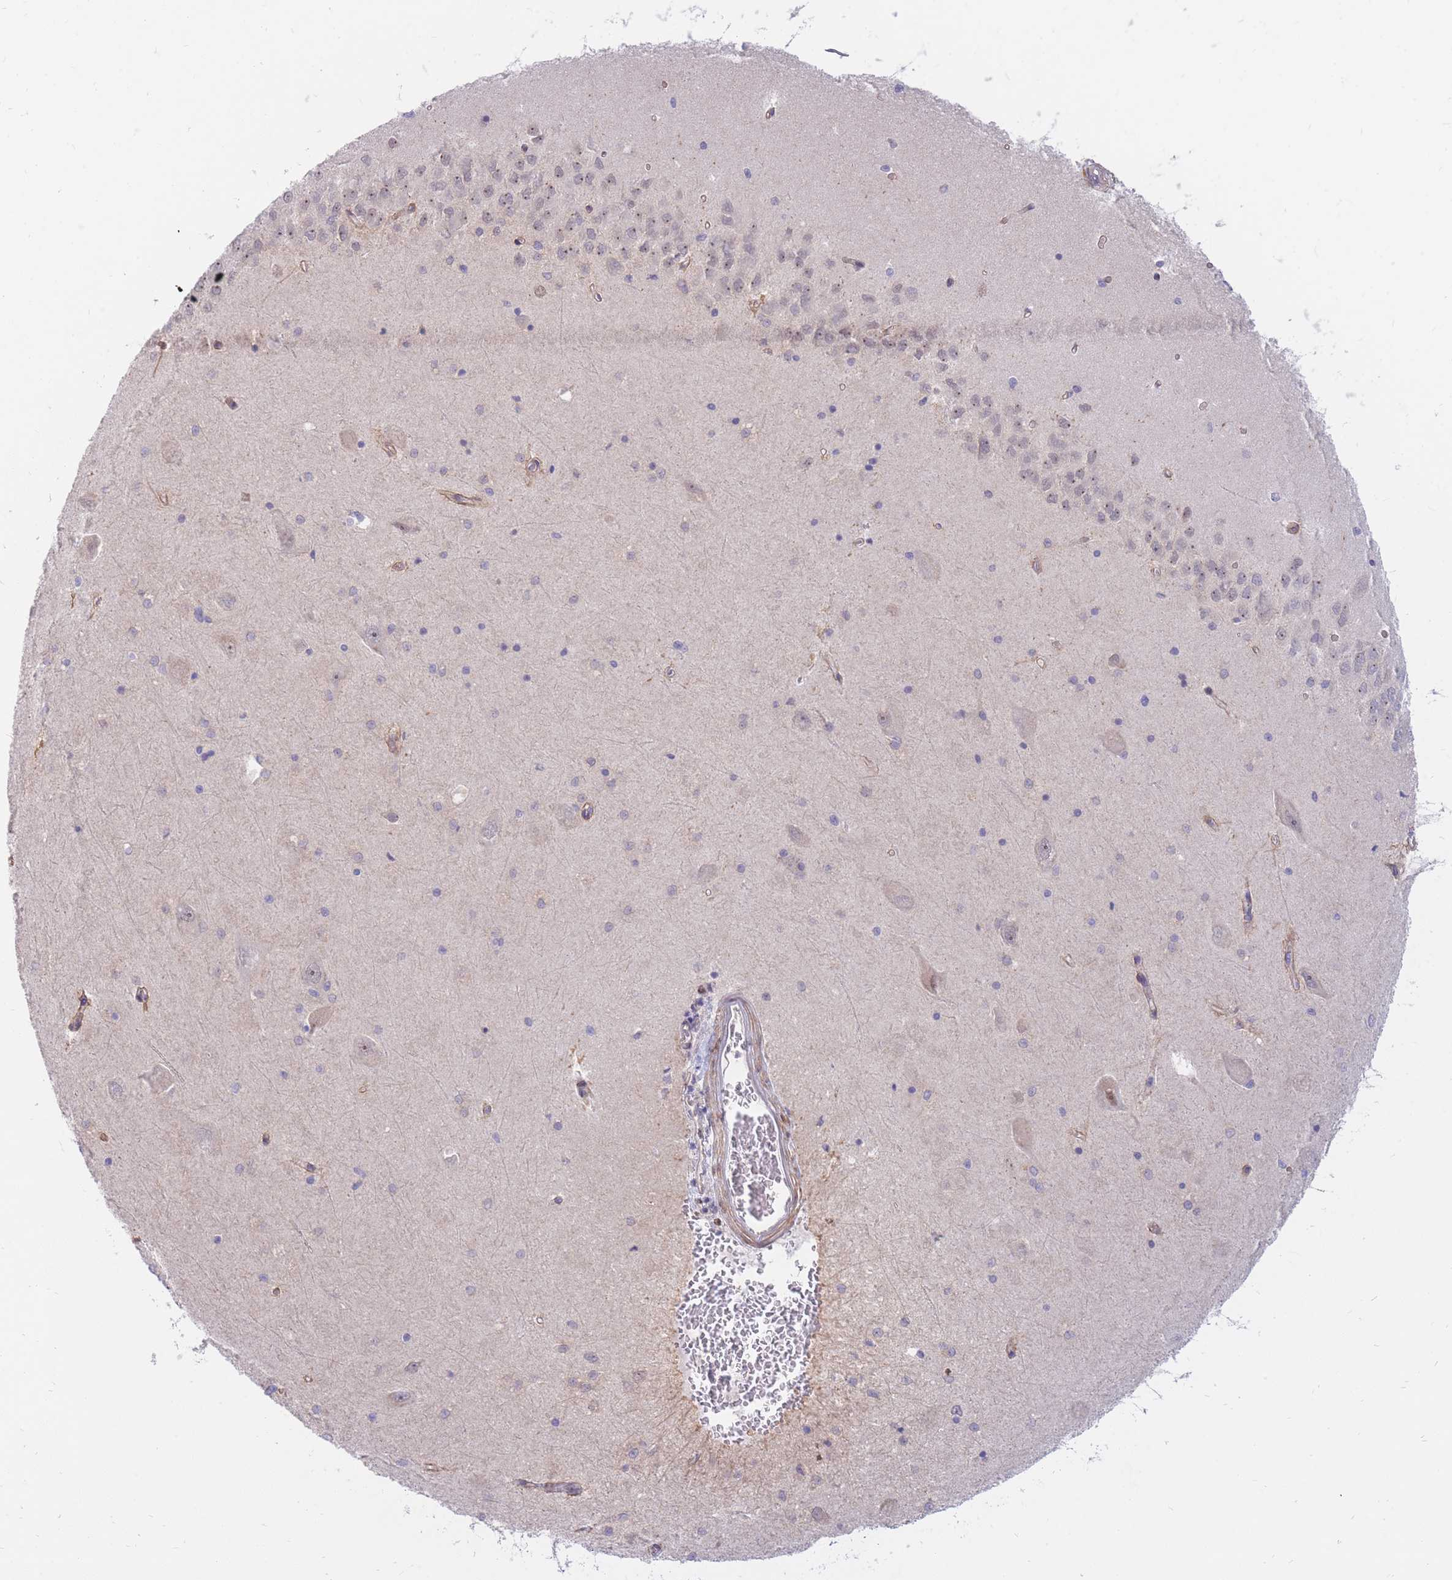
{"staining": {"intensity": "negative", "quantity": "none", "location": "none"}, "tissue": "hippocampus", "cell_type": "Glial cells", "image_type": "normal", "snomed": [{"axis": "morphology", "description": "Normal tissue, NOS"}, {"axis": "topography", "description": "Hippocampus"}], "caption": "An IHC micrograph of normal hippocampus is shown. There is no staining in glial cells of hippocampus. (DAB (3,3'-diaminobenzidine) immunohistochemistry (IHC) visualized using brightfield microscopy, high magnification).", "gene": "ERICH6B", "patient": {"sex": "male", "age": 45}}